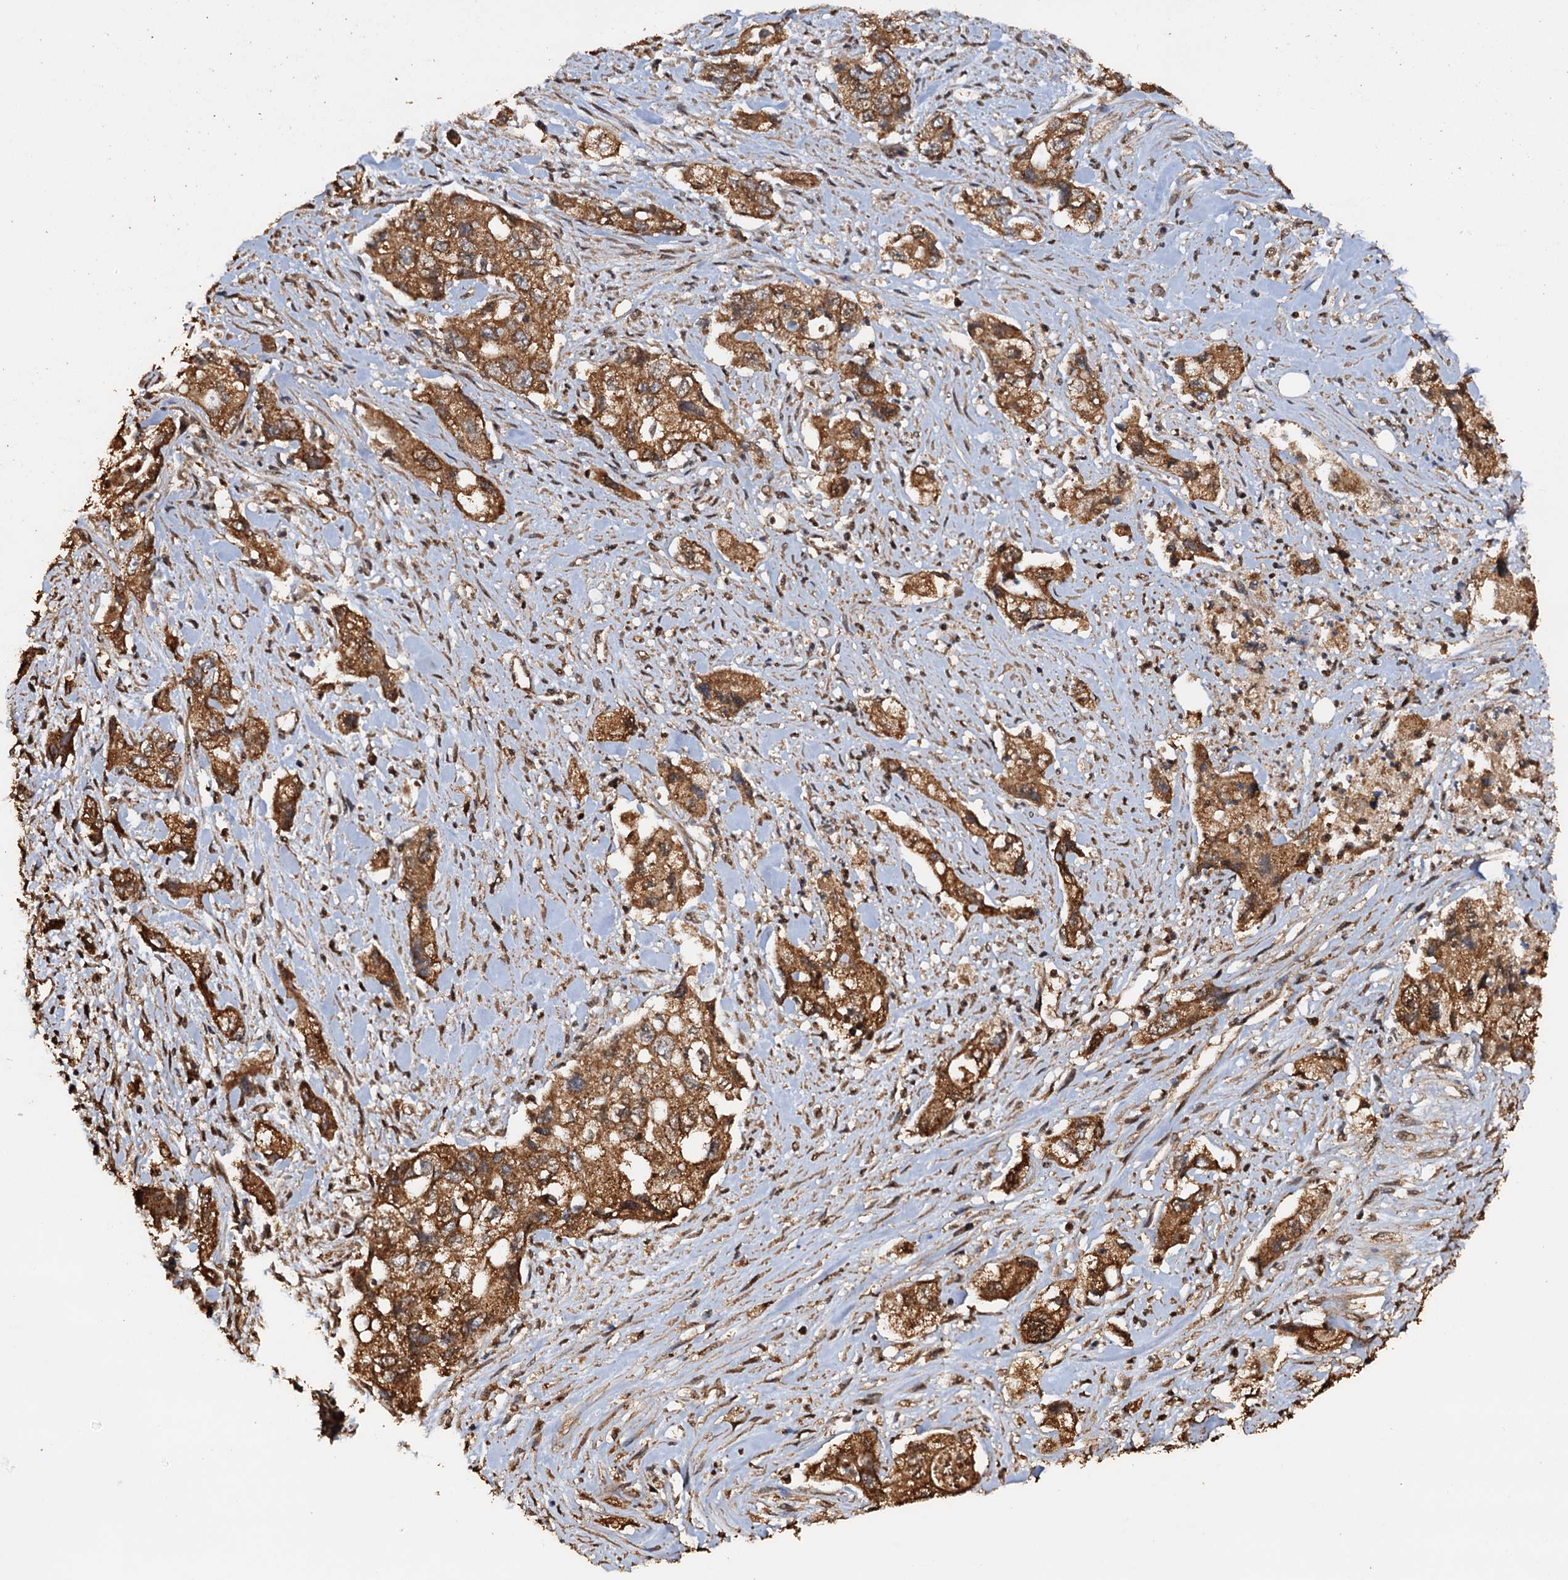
{"staining": {"intensity": "strong", "quantity": ">75%", "location": "cytoplasmic/membranous"}, "tissue": "pancreatic cancer", "cell_type": "Tumor cells", "image_type": "cancer", "snomed": [{"axis": "morphology", "description": "Adenocarcinoma, NOS"}, {"axis": "topography", "description": "Pancreas"}], "caption": "Brown immunohistochemical staining in human pancreatic cancer shows strong cytoplasmic/membranous positivity in about >75% of tumor cells. (IHC, brightfield microscopy, high magnification).", "gene": "PSMD9", "patient": {"sex": "female", "age": 73}}